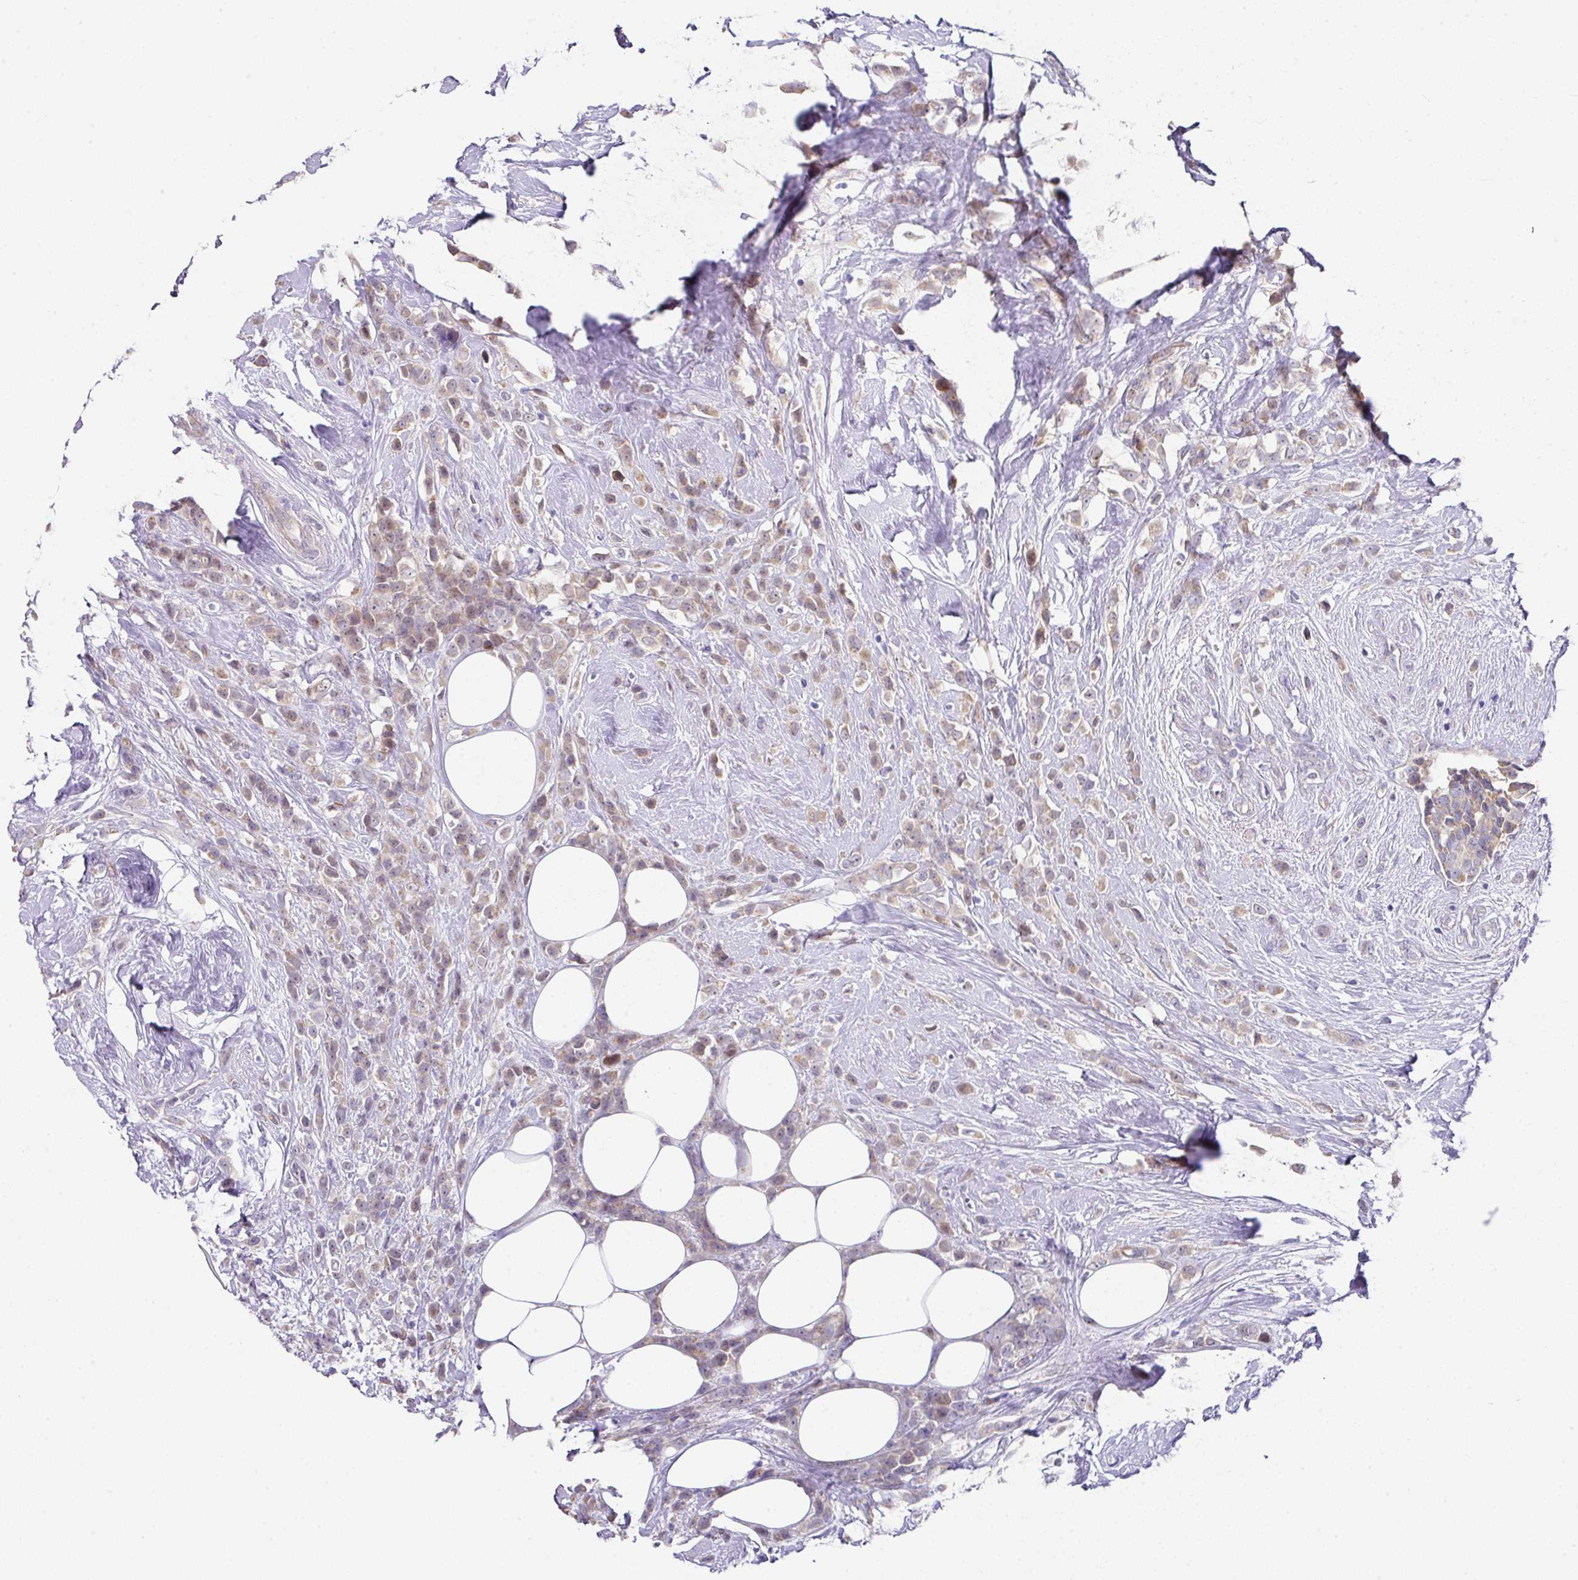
{"staining": {"intensity": "weak", "quantity": "25%-75%", "location": "cytoplasmic/membranous"}, "tissue": "breast cancer", "cell_type": "Tumor cells", "image_type": "cancer", "snomed": [{"axis": "morphology", "description": "Duct carcinoma"}, {"axis": "topography", "description": "Breast"}], "caption": "Protein expression analysis of human breast intraductal carcinoma reveals weak cytoplasmic/membranous staining in approximately 25%-75% of tumor cells. (DAB IHC with brightfield microscopy, high magnification).", "gene": "TARM1", "patient": {"sex": "female", "age": 80}}